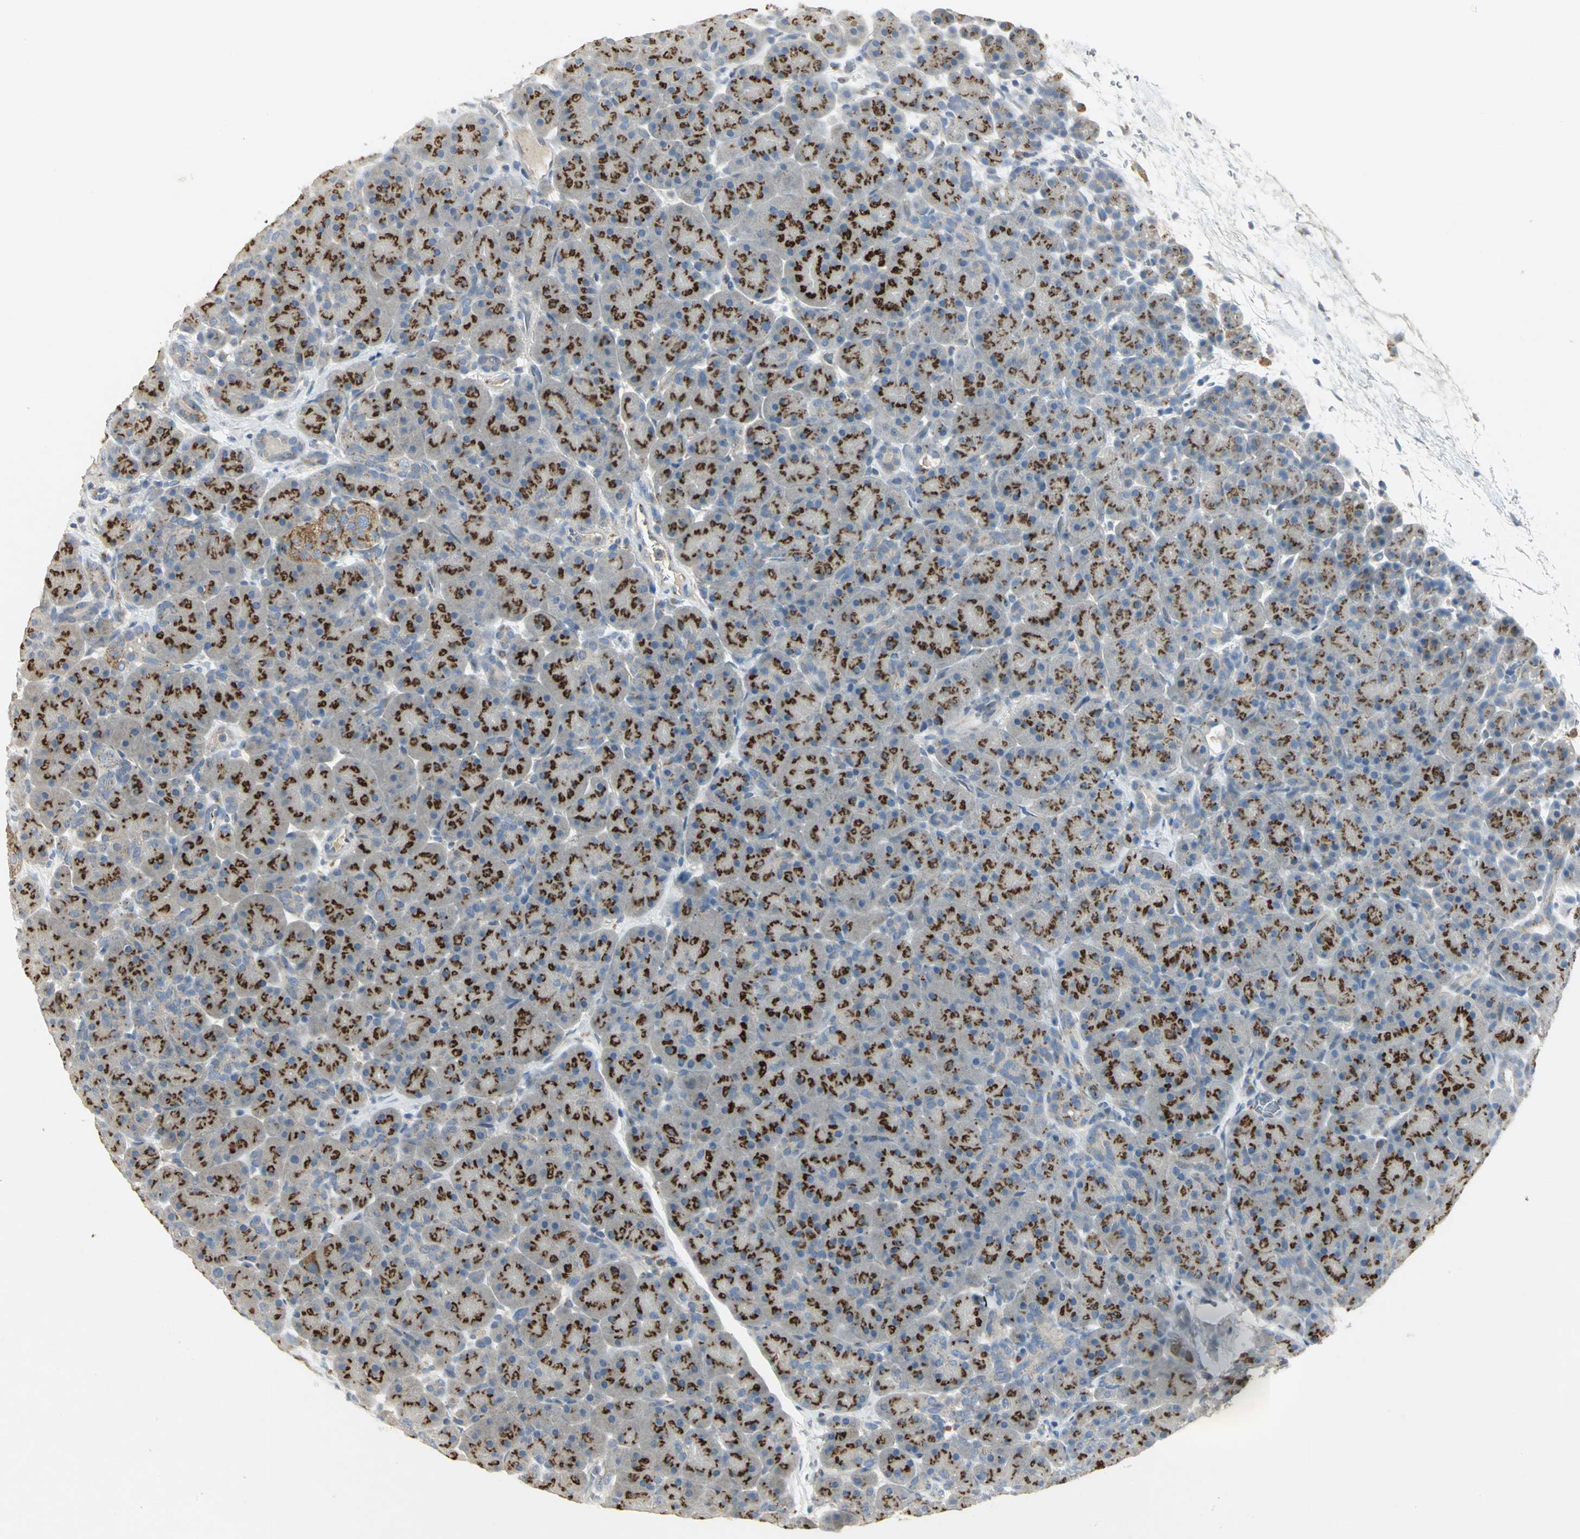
{"staining": {"intensity": "strong", "quantity": ">75%", "location": "cytoplasmic/membranous"}, "tissue": "pancreas", "cell_type": "Exocrine glandular cells", "image_type": "normal", "snomed": [{"axis": "morphology", "description": "Normal tissue, NOS"}, {"axis": "topography", "description": "Pancreas"}], "caption": "Immunohistochemical staining of normal human pancreas displays high levels of strong cytoplasmic/membranous expression in approximately >75% of exocrine glandular cells.", "gene": "TM9SF2", "patient": {"sex": "male", "age": 66}}